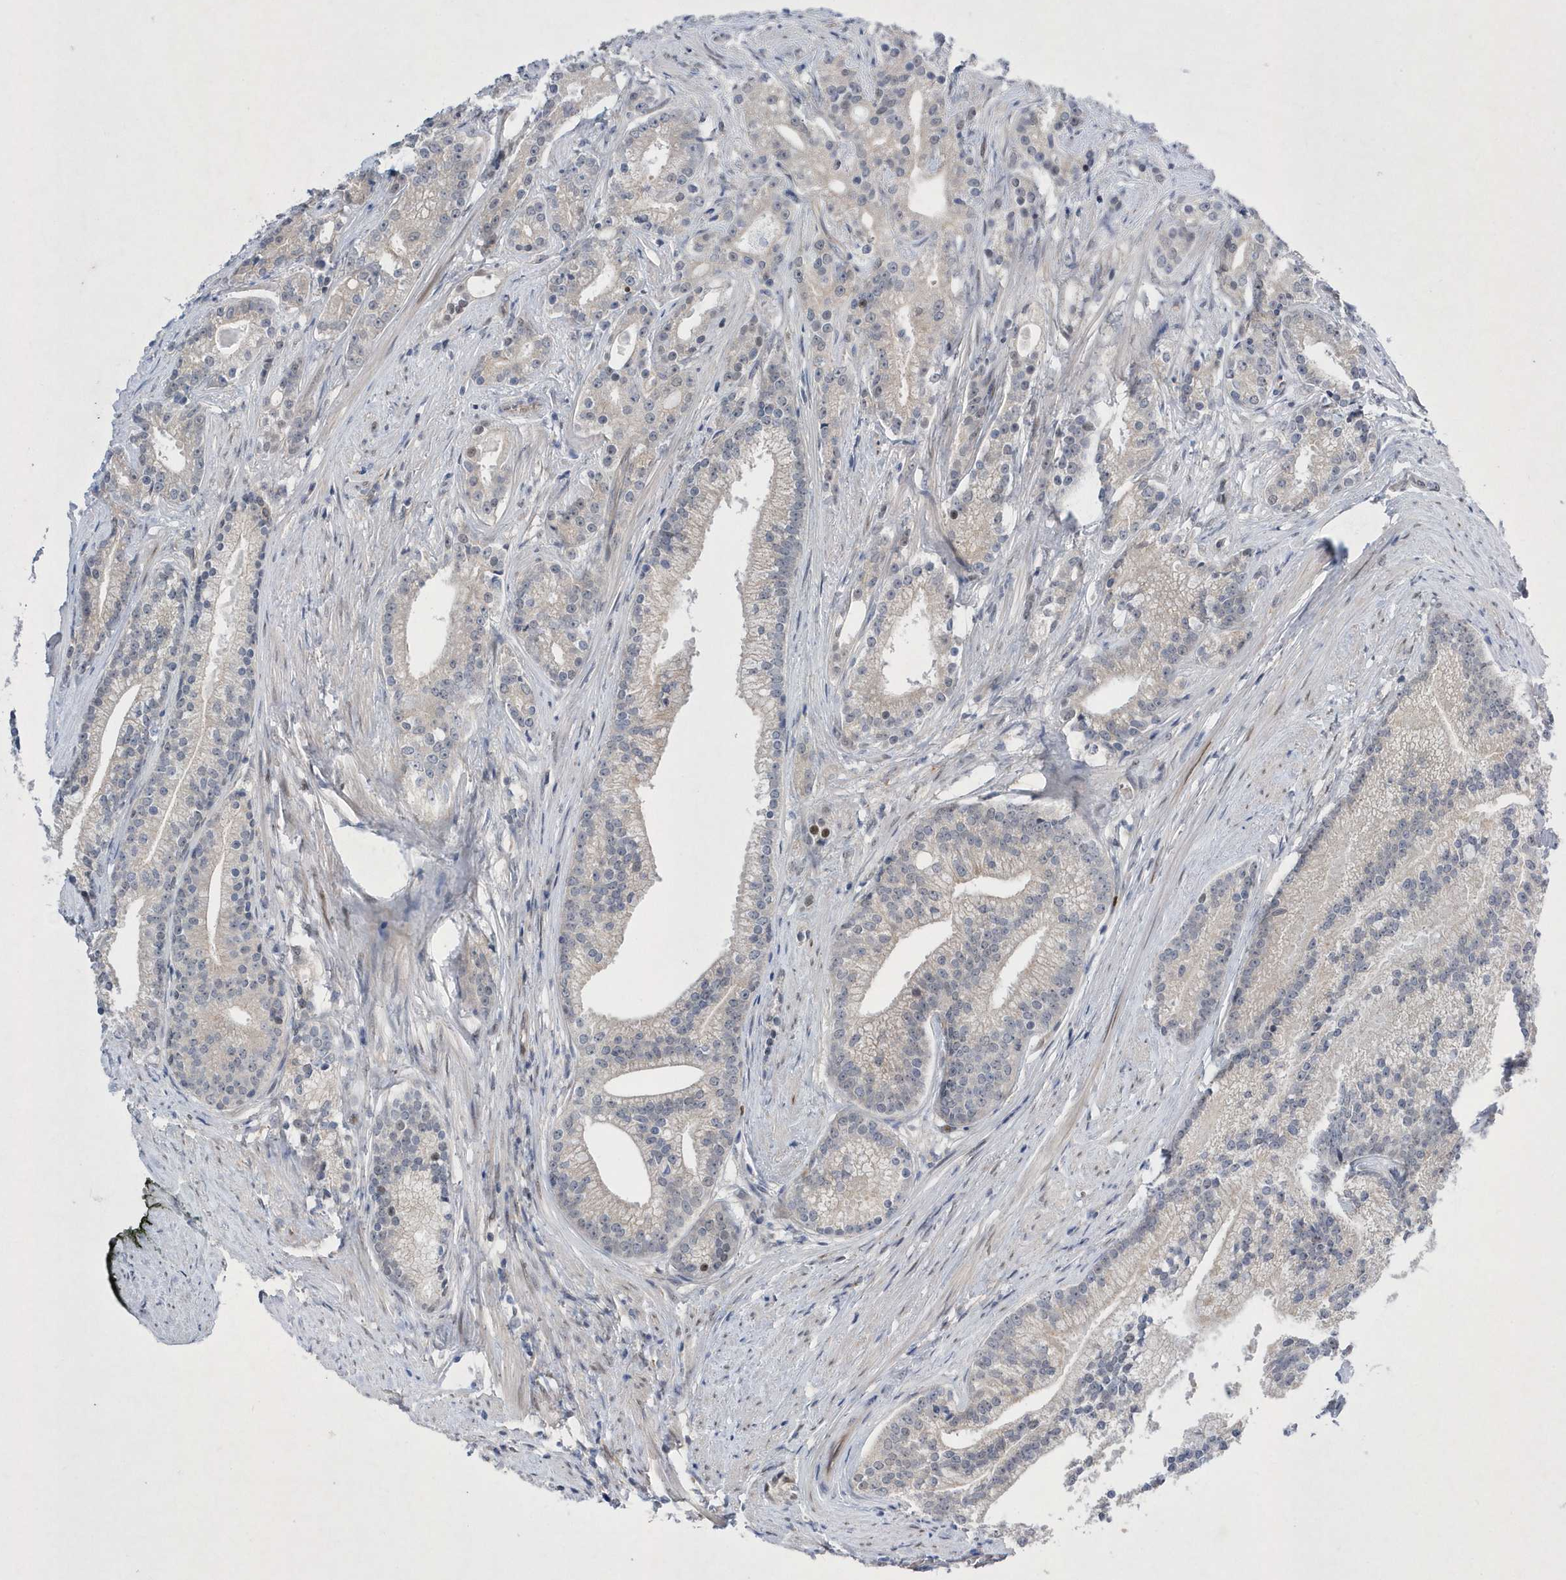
{"staining": {"intensity": "negative", "quantity": "none", "location": "none"}, "tissue": "prostate cancer", "cell_type": "Tumor cells", "image_type": "cancer", "snomed": [{"axis": "morphology", "description": "Adenocarcinoma, Low grade"}, {"axis": "topography", "description": "Prostate"}], "caption": "High power microscopy image of an immunohistochemistry photomicrograph of prostate adenocarcinoma (low-grade), revealing no significant staining in tumor cells.", "gene": "ZNF875", "patient": {"sex": "male", "age": 71}}